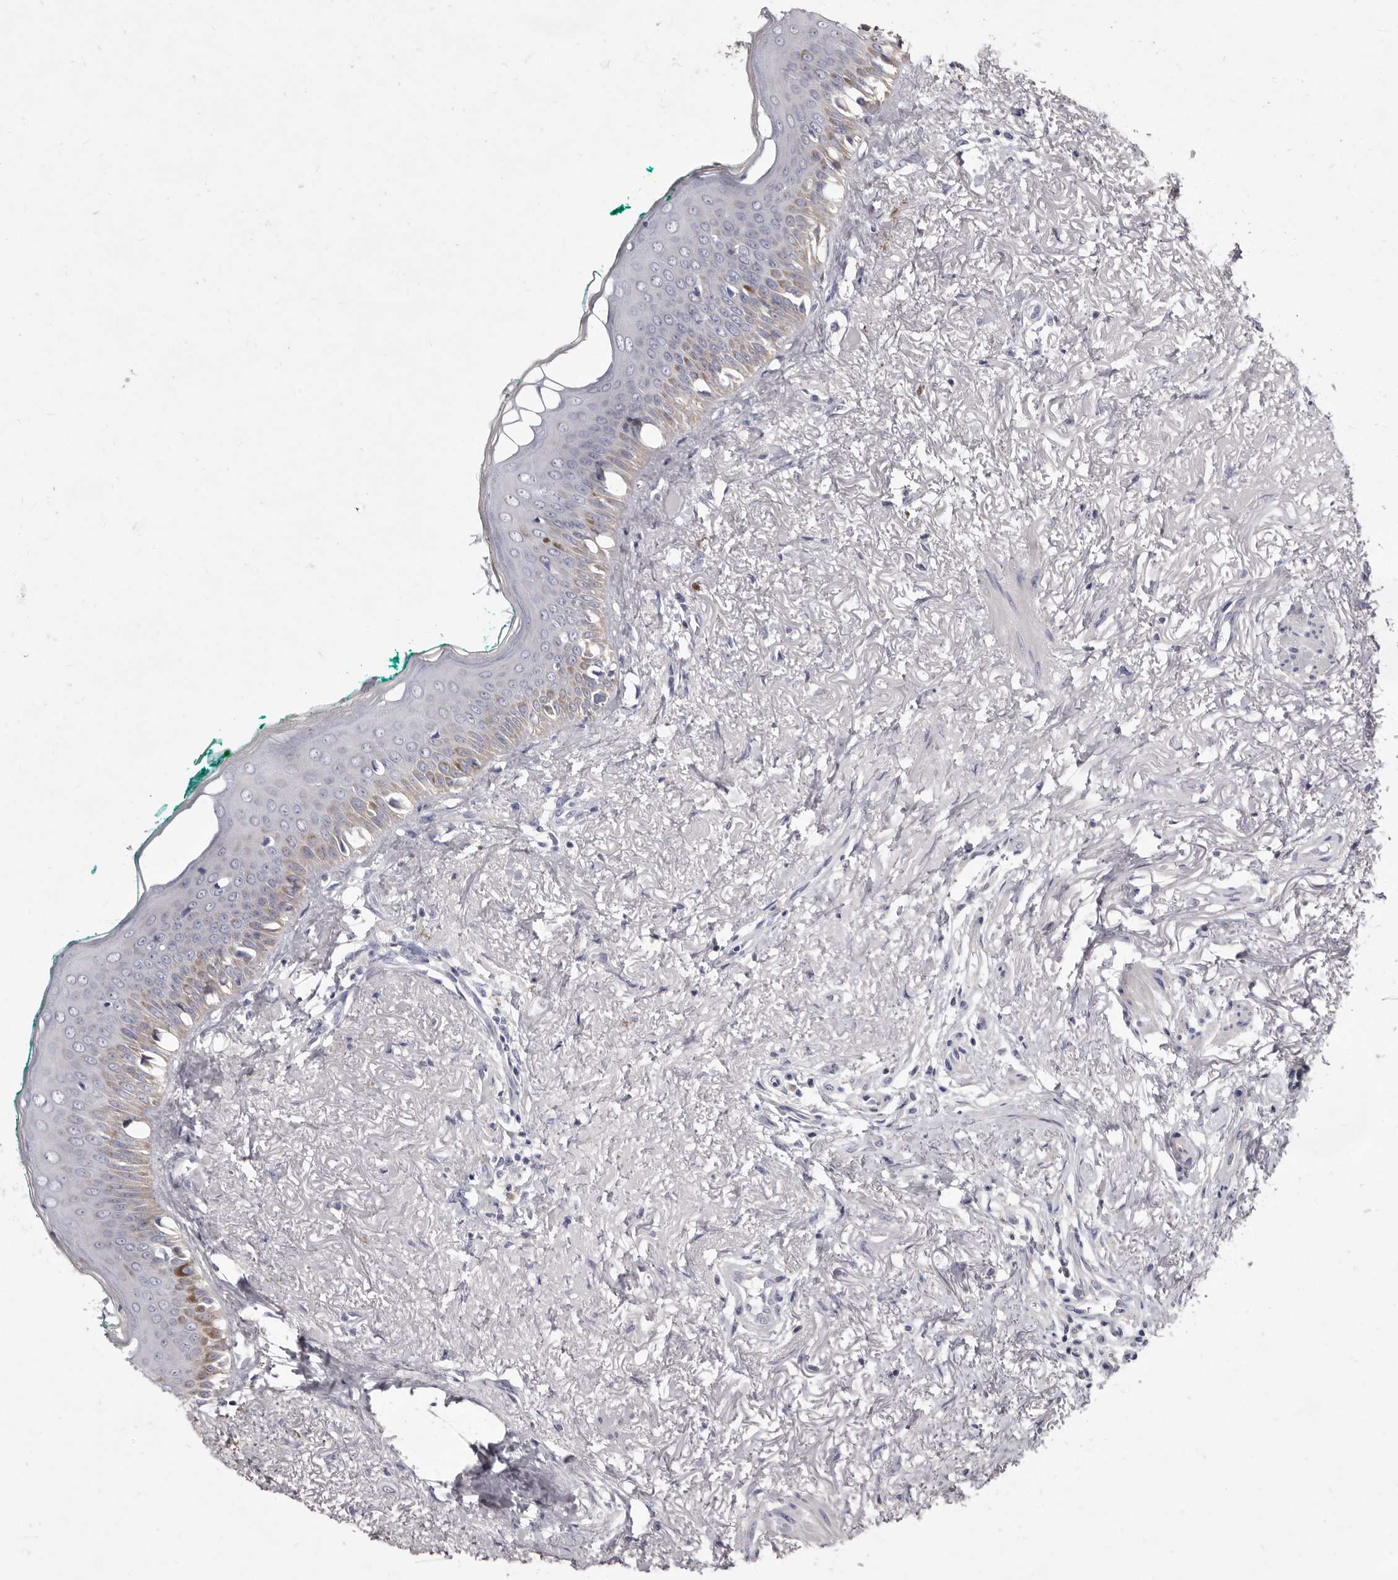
{"staining": {"intensity": "weak", "quantity": "<25%", "location": "cytoplasmic/membranous"}, "tissue": "oral mucosa", "cell_type": "Squamous epithelial cells", "image_type": "normal", "snomed": [{"axis": "morphology", "description": "Normal tissue, NOS"}, {"axis": "topography", "description": "Oral tissue"}], "caption": "Squamous epithelial cells show no significant expression in benign oral mucosa. The staining is performed using DAB (3,3'-diaminobenzidine) brown chromogen with nuclei counter-stained in using hematoxylin.", "gene": "CYP2E1", "patient": {"sex": "female", "age": 70}}